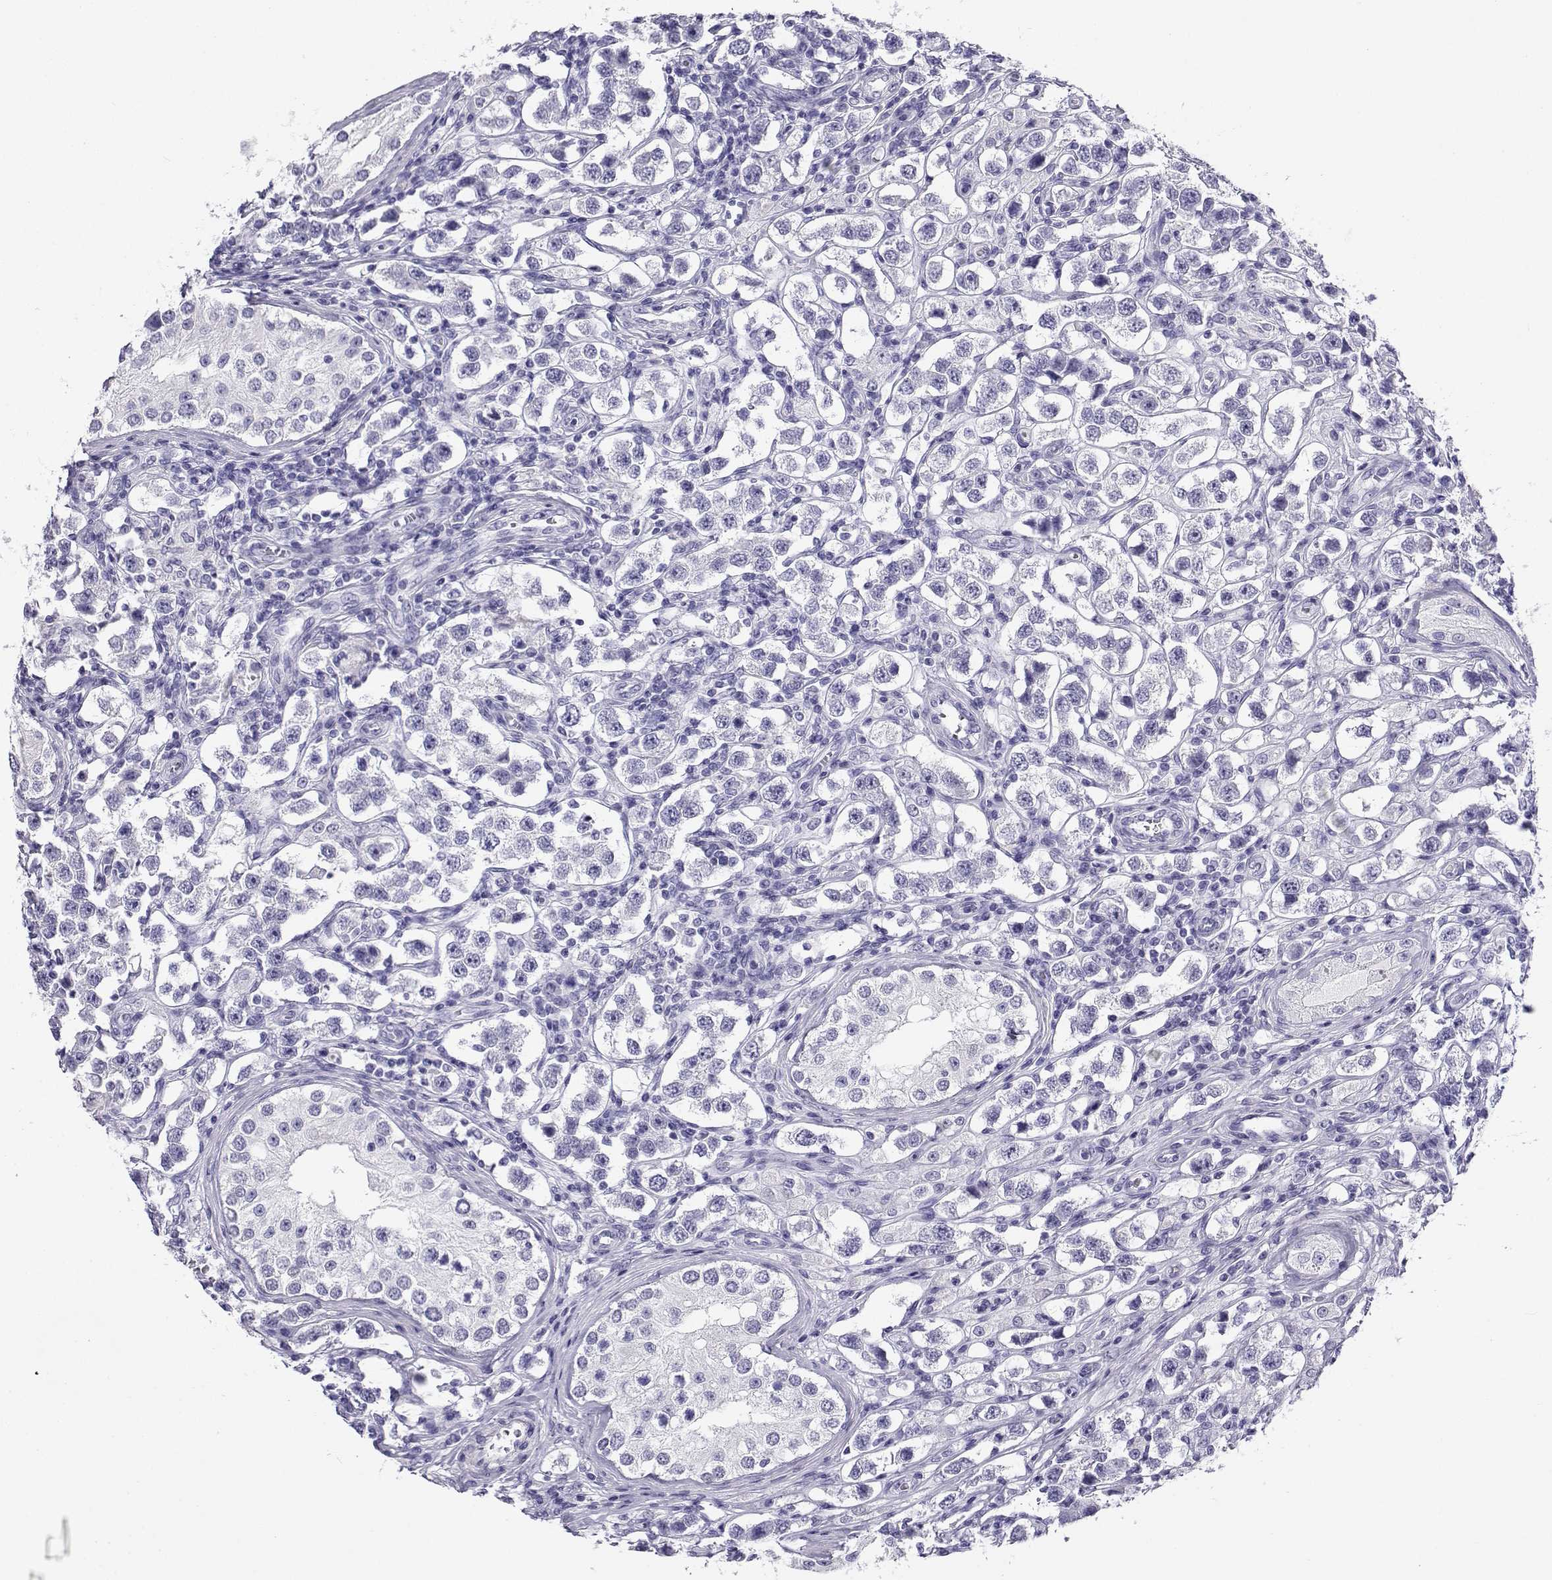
{"staining": {"intensity": "negative", "quantity": "none", "location": "none"}, "tissue": "testis cancer", "cell_type": "Tumor cells", "image_type": "cancer", "snomed": [{"axis": "morphology", "description": "Seminoma, NOS"}, {"axis": "topography", "description": "Testis"}], "caption": "Immunohistochemical staining of human testis cancer (seminoma) shows no significant positivity in tumor cells. (DAB immunohistochemistry (IHC) with hematoxylin counter stain).", "gene": "CABS1", "patient": {"sex": "male", "age": 37}}